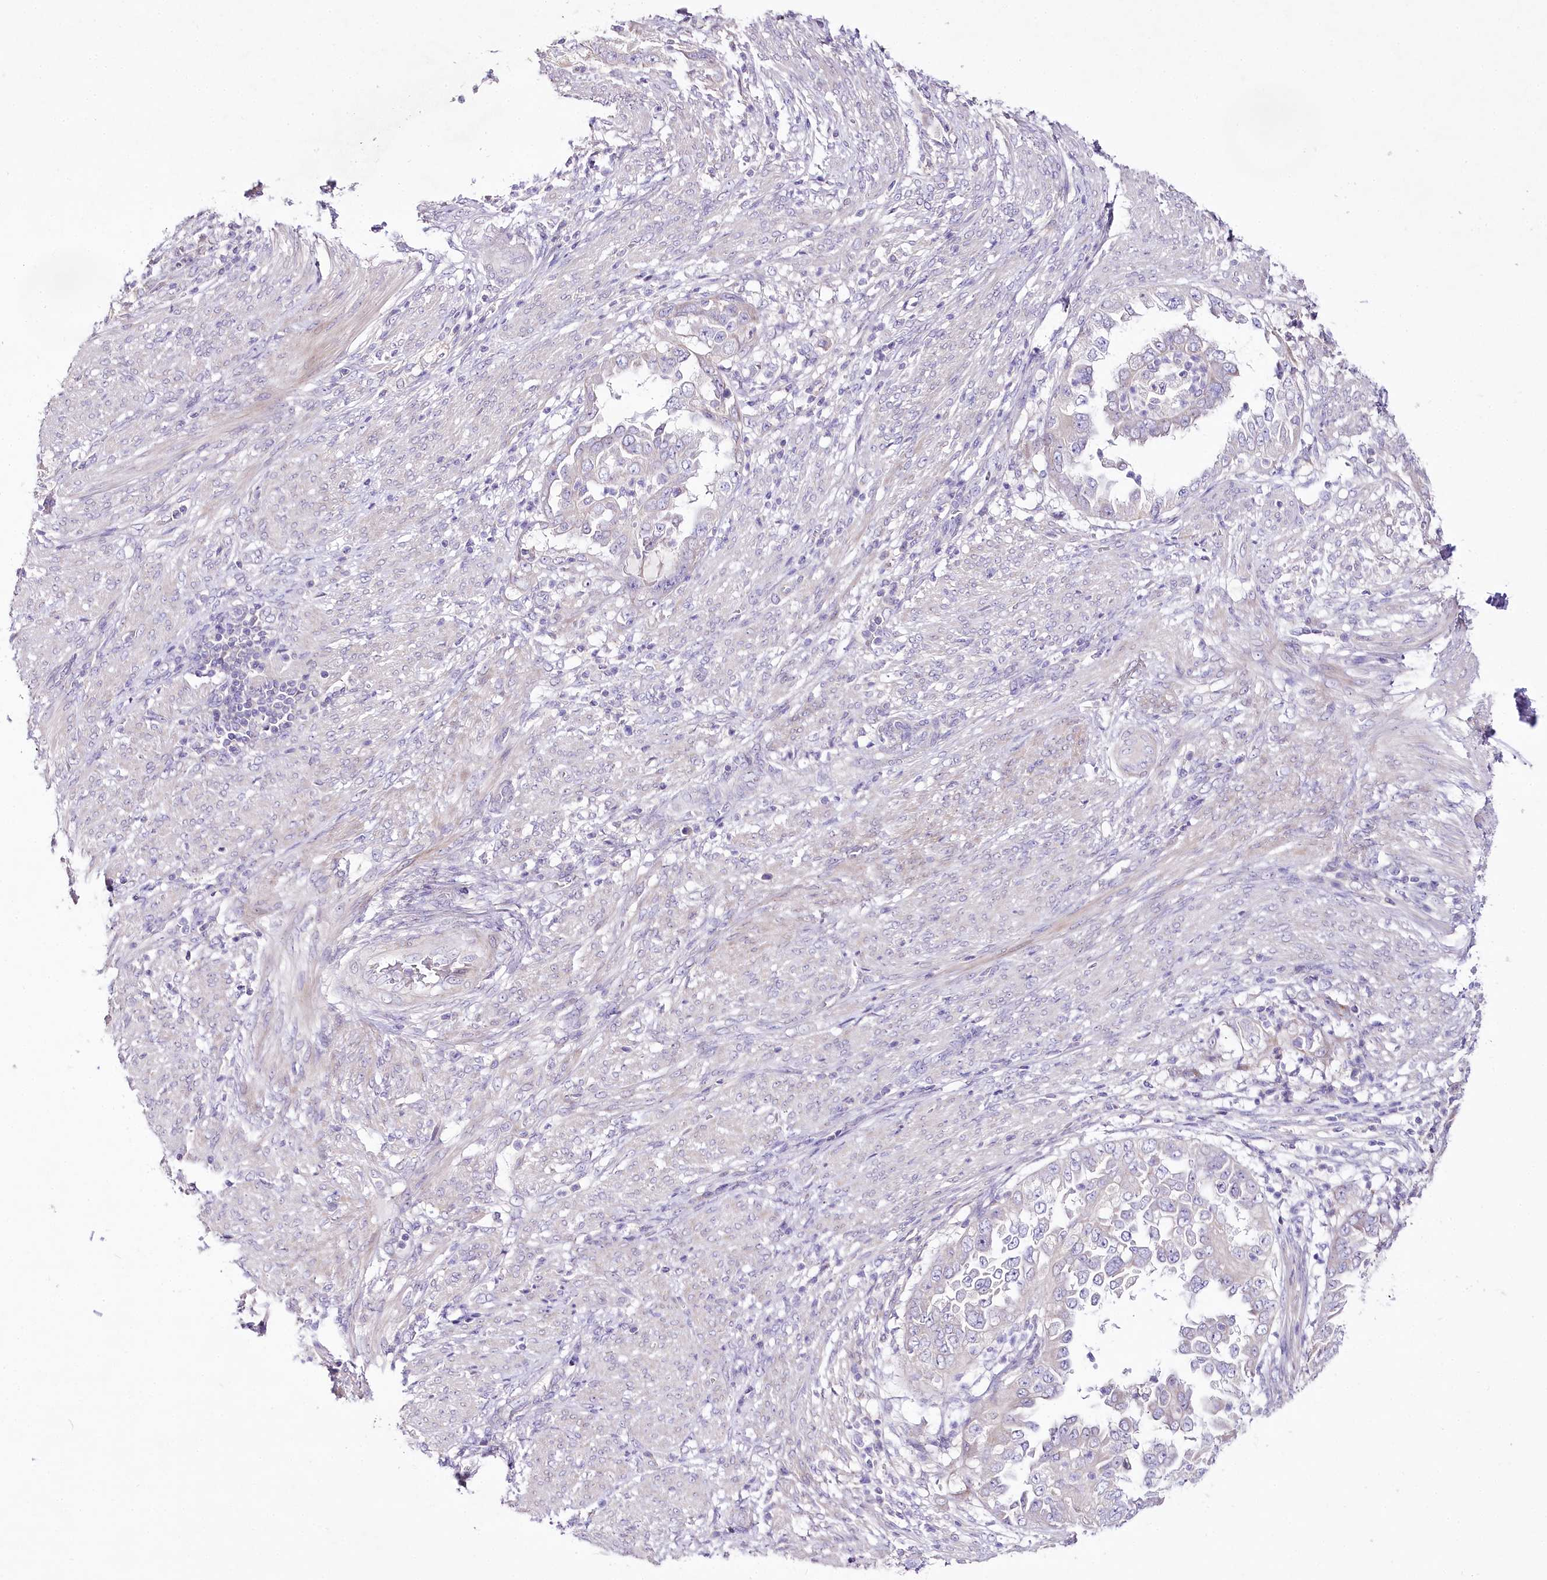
{"staining": {"intensity": "negative", "quantity": "none", "location": "none"}, "tissue": "endometrial cancer", "cell_type": "Tumor cells", "image_type": "cancer", "snomed": [{"axis": "morphology", "description": "Adenocarcinoma, NOS"}, {"axis": "topography", "description": "Endometrium"}], "caption": "DAB (3,3'-diaminobenzidine) immunohistochemical staining of human endometrial adenocarcinoma demonstrates no significant expression in tumor cells.", "gene": "LRRC14B", "patient": {"sex": "female", "age": 85}}